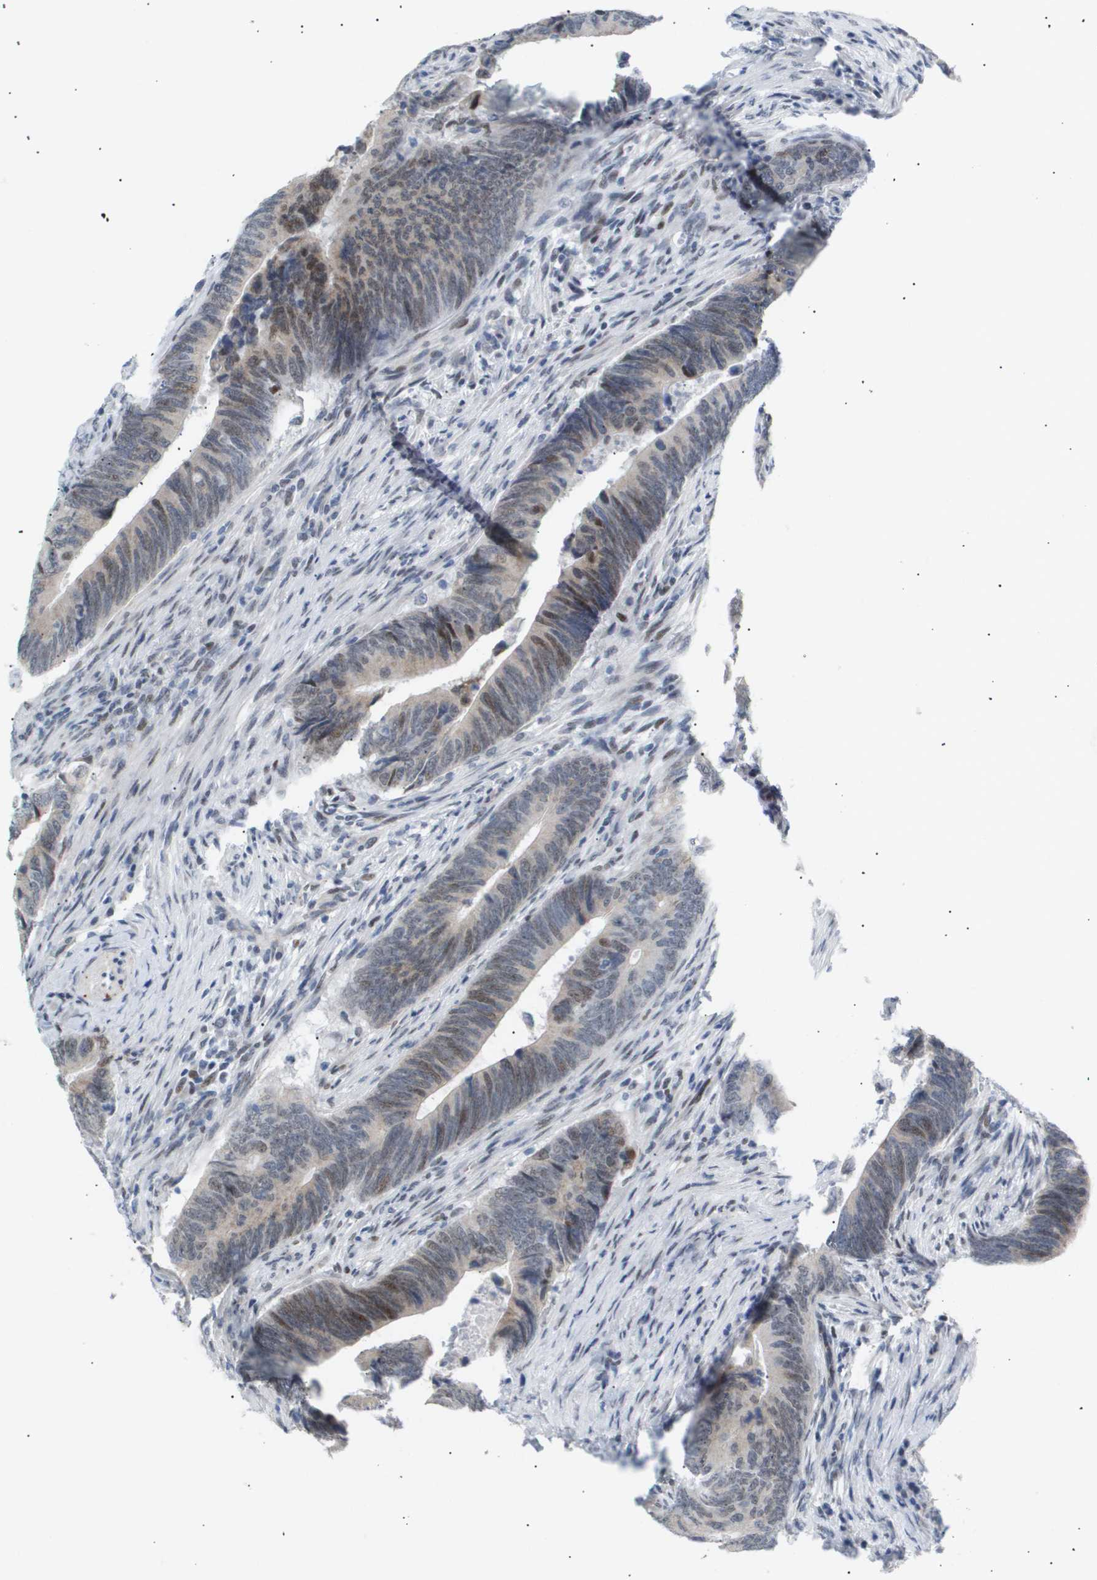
{"staining": {"intensity": "moderate", "quantity": "<25%", "location": "nuclear"}, "tissue": "colorectal cancer", "cell_type": "Tumor cells", "image_type": "cancer", "snomed": [{"axis": "morphology", "description": "Normal tissue, NOS"}, {"axis": "morphology", "description": "Adenocarcinoma, NOS"}, {"axis": "topography", "description": "Colon"}], "caption": "DAB (3,3'-diaminobenzidine) immunohistochemical staining of colorectal adenocarcinoma exhibits moderate nuclear protein positivity in about <25% of tumor cells.", "gene": "PPARD", "patient": {"sex": "male", "age": 56}}